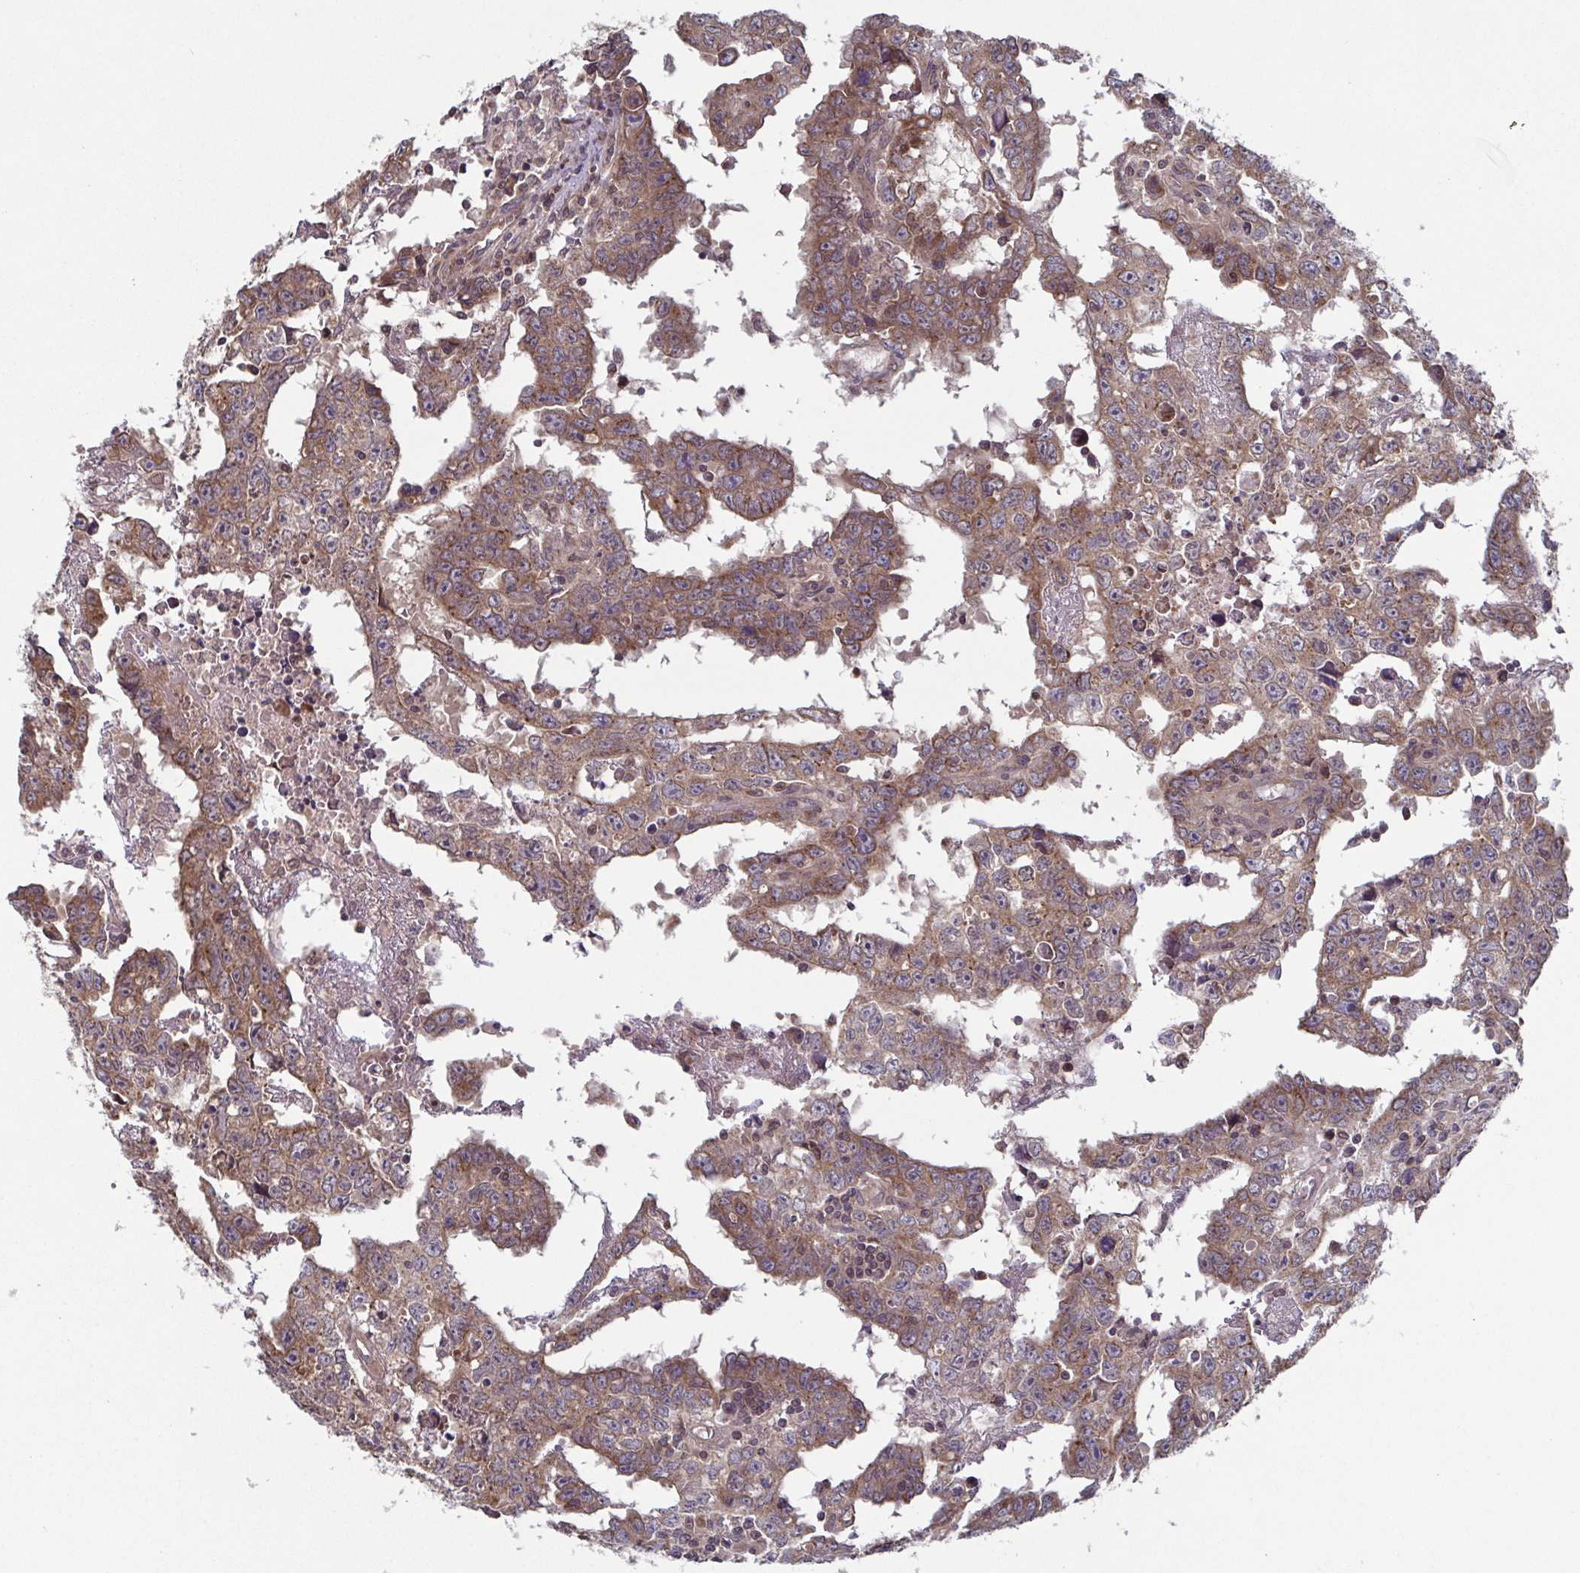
{"staining": {"intensity": "moderate", "quantity": ">75%", "location": "cytoplasmic/membranous"}, "tissue": "testis cancer", "cell_type": "Tumor cells", "image_type": "cancer", "snomed": [{"axis": "morphology", "description": "Carcinoma, Embryonal, NOS"}, {"axis": "topography", "description": "Testis"}], "caption": "Immunohistochemistry photomicrograph of neoplastic tissue: human testis cancer (embryonal carcinoma) stained using IHC shows medium levels of moderate protein expression localized specifically in the cytoplasmic/membranous of tumor cells, appearing as a cytoplasmic/membranous brown color.", "gene": "COPB1", "patient": {"sex": "male", "age": 22}}